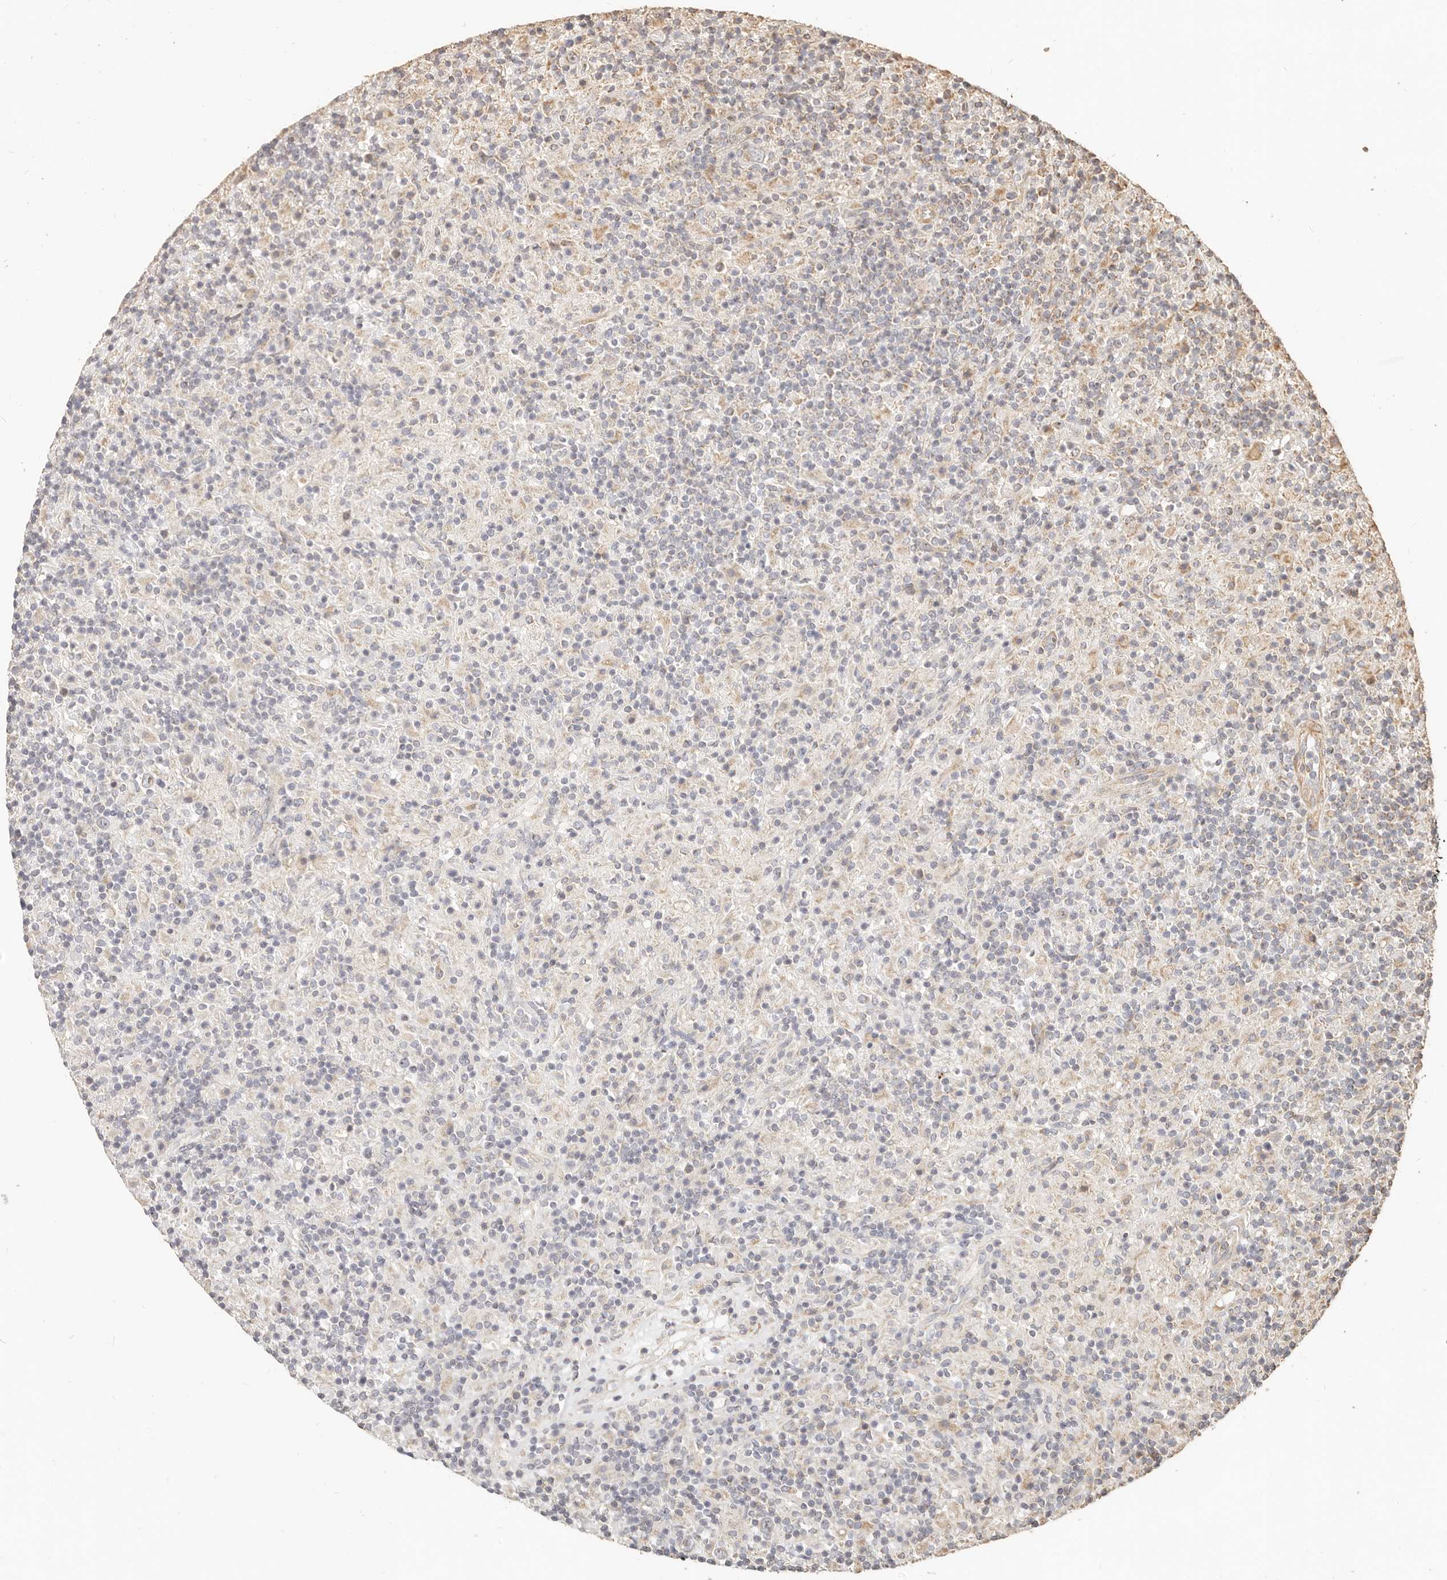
{"staining": {"intensity": "negative", "quantity": "none", "location": "none"}, "tissue": "lymphoma", "cell_type": "Tumor cells", "image_type": "cancer", "snomed": [{"axis": "morphology", "description": "Hodgkin's disease, NOS"}, {"axis": "topography", "description": "Lymph node"}], "caption": "Lymphoma was stained to show a protein in brown. There is no significant positivity in tumor cells.", "gene": "PTPN22", "patient": {"sex": "male", "age": 70}}